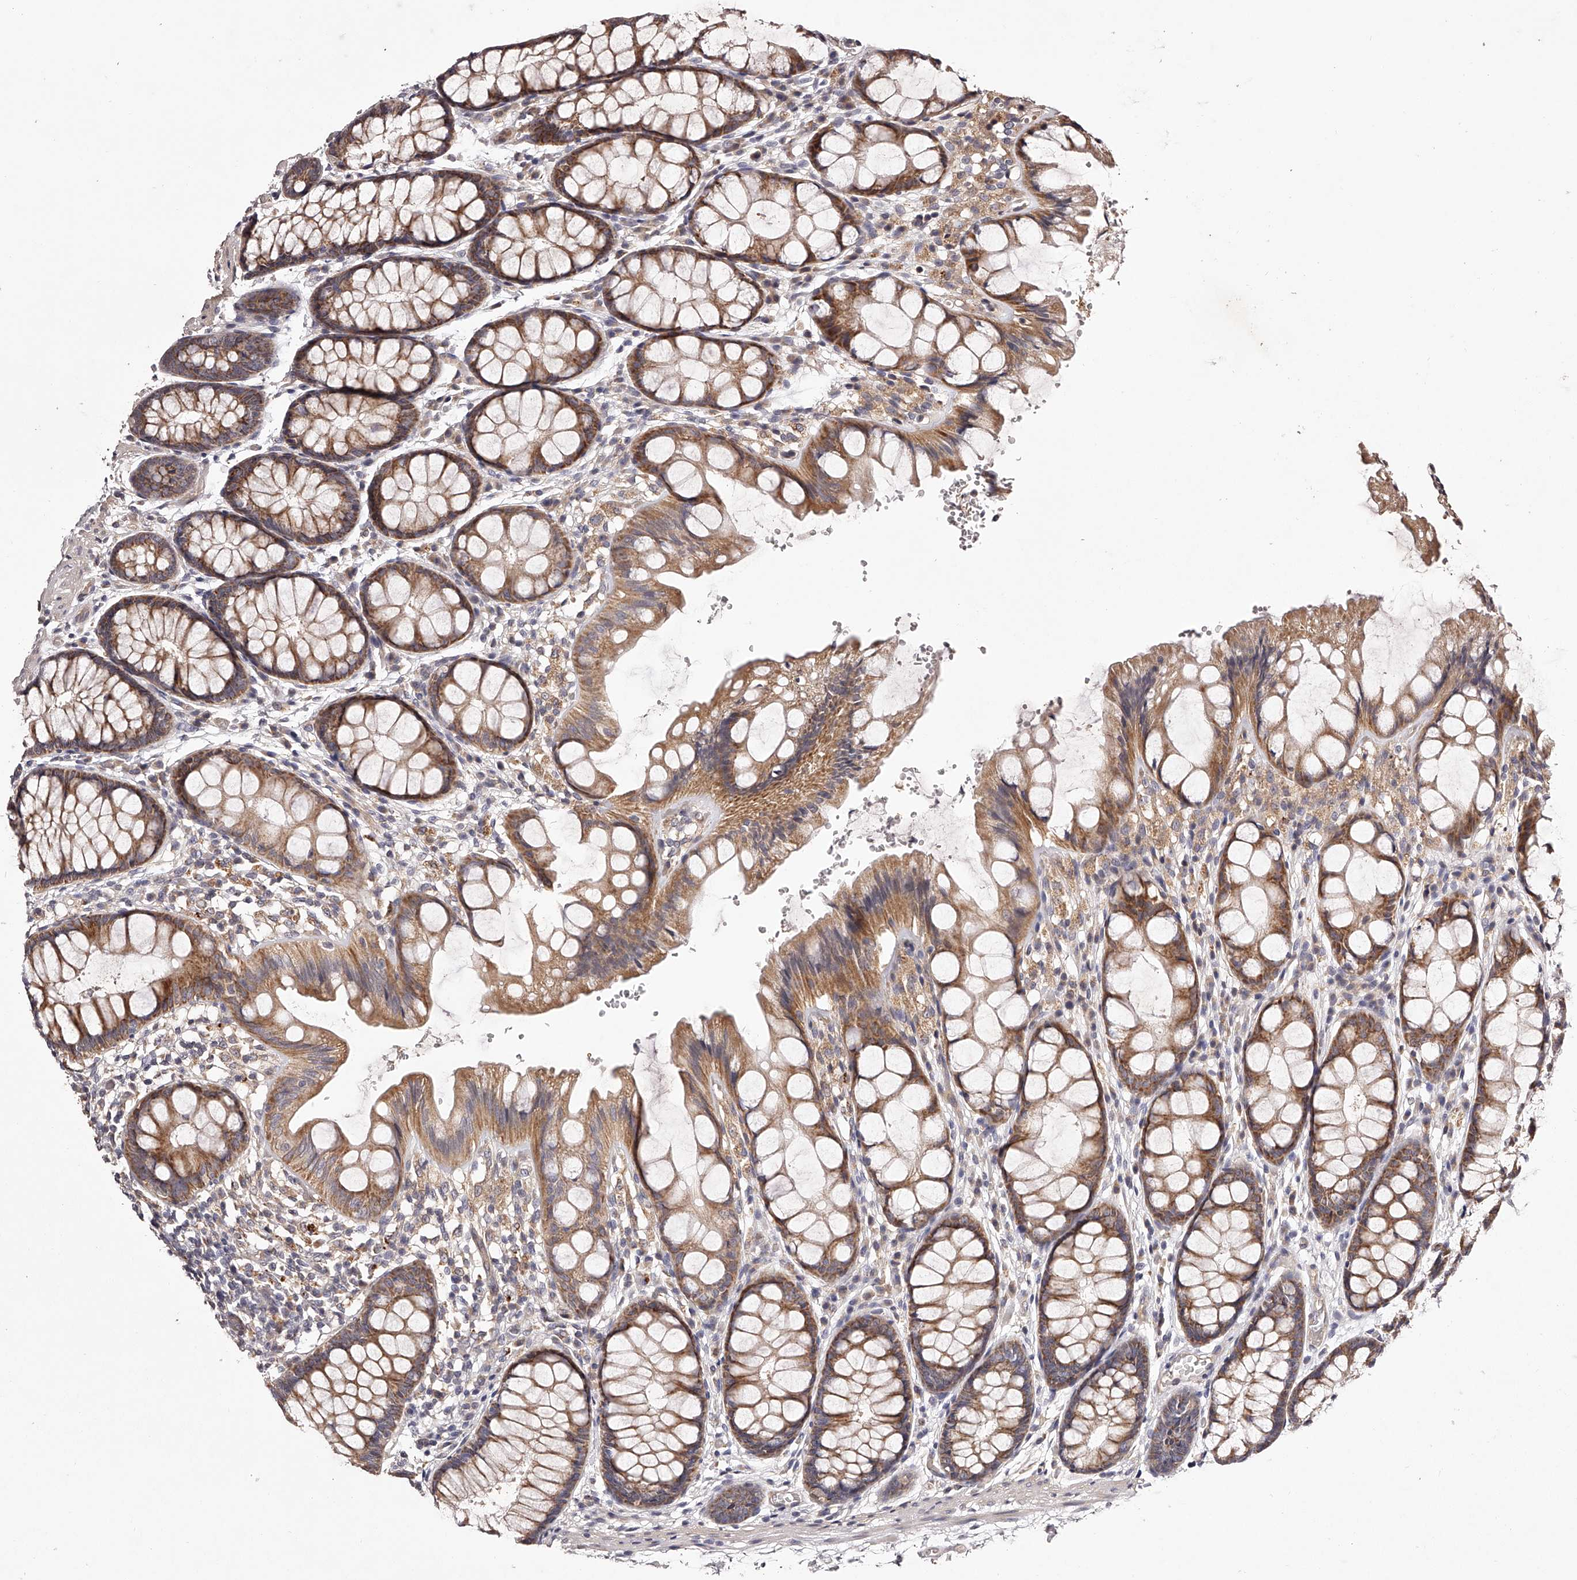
{"staining": {"intensity": "weak", "quantity": "25%-75%", "location": "cytoplasmic/membranous"}, "tissue": "colon", "cell_type": "Endothelial cells", "image_type": "normal", "snomed": [{"axis": "morphology", "description": "Normal tissue, NOS"}, {"axis": "topography", "description": "Colon"}], "caption": "This photomicrograph reveals unremarkable colon stained with immunohistochemistry to label a protein in brown. The cytoplasmic/membranous of endothelial cells show weak positivity for the protein. Nuclei are counter-stained blue.", "gene": "ODF2L", "patient": {"sex": "male", "age": 47}}